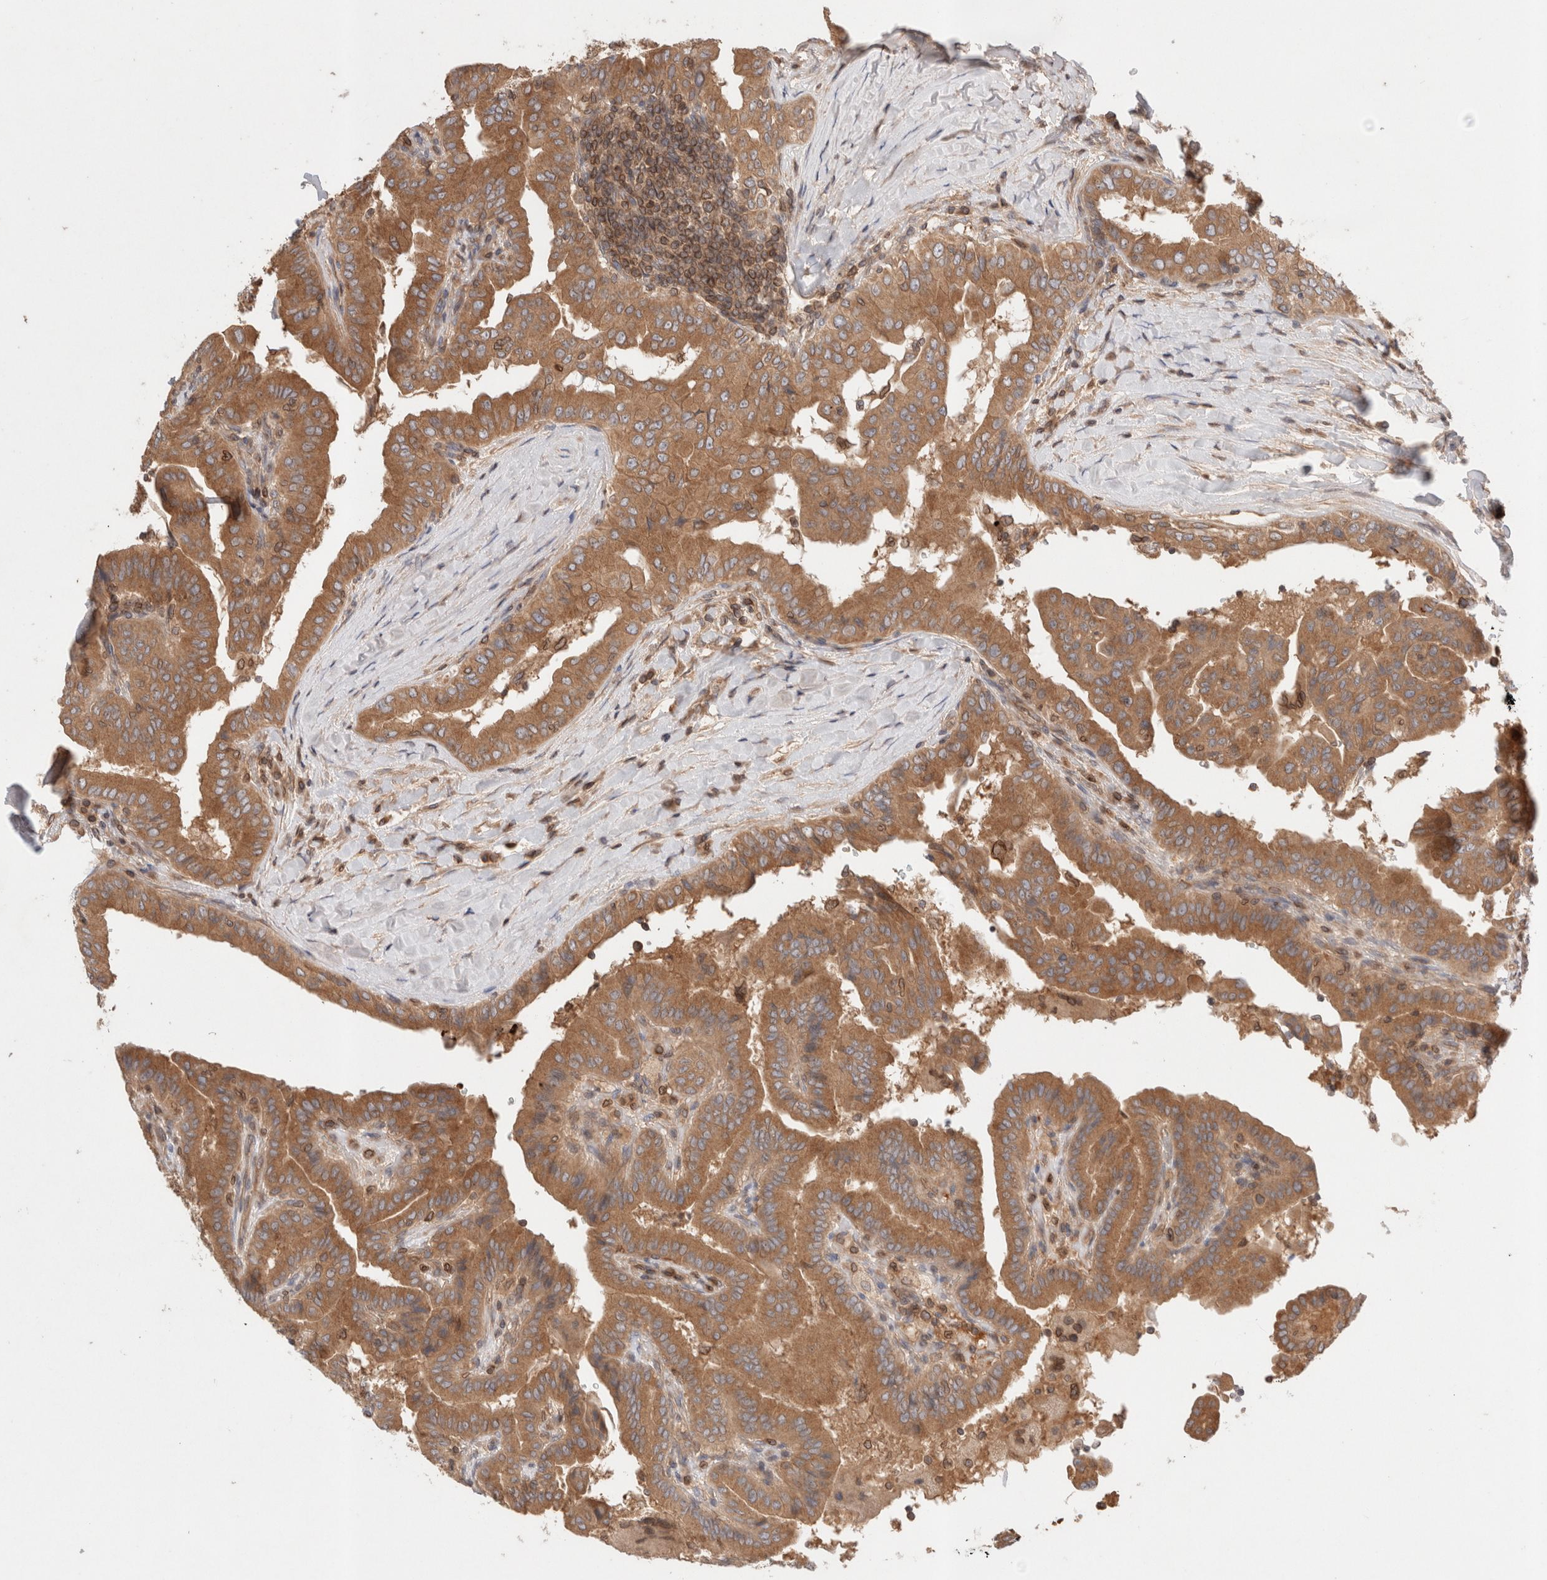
{"staining": {"intensity": "moderate", "quantity": ">75%", "location": "cytoplasmic/membranous"}, "tissue": "thyroid cancer", "cell_type": "Tumor cells", "image_type": "cancer", "snomed": [{"axis": "morphology", "description": "Papillary adenocarcinoma, NOS"}, {"axis": "topography", "description": "Thyroid gland"}], "caption": "Immunohistochemistry (IHC) image of thyroid papillary adenocarcinoma stained for a protein (brown), which exhibits medium levels of moderate cytoplasmic/membranous staining in about >75% of tumor cells.", "gene": "SIKE1", "patient": {"sex": "male", "age": 33}}